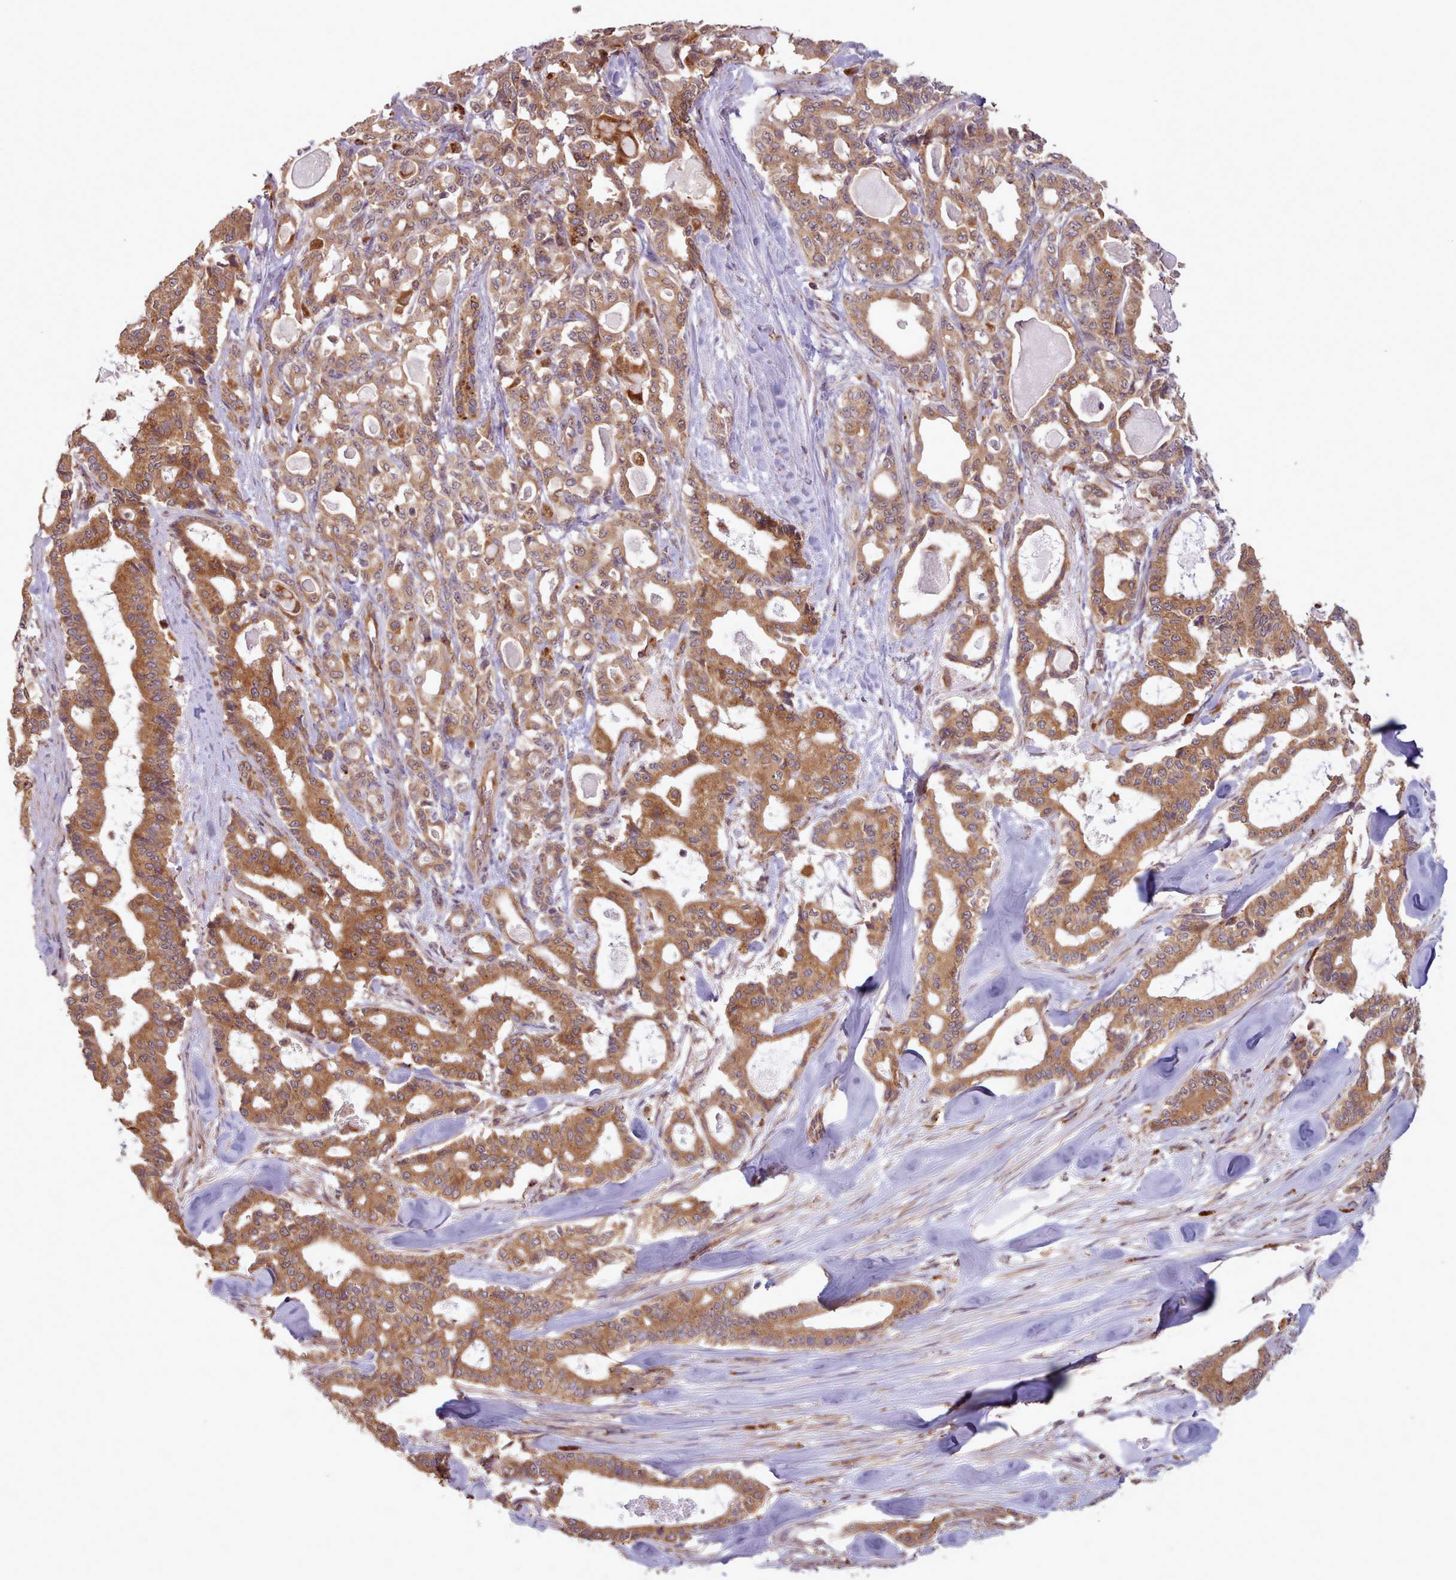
{"staining": {"intensity": "moderate", "quantity": ">75%", "location": "cytoplasmic/membranous"}, "tissue": "pancreatic cancer", "cell_type": "Tumor cells", "image_type": "cancer", "snomed": [{"axis": "morphology", "description": "Adenocarcinoma, NOS"}, {"axis": "topography", "description": "Pancreas"}], "caption": "This is an image of immunohistochemistry (IHC) staining of adenocarcinoma (pancreatic), which shows moderate expression in the cytoplasmic/membranous of tumor cells.", "gene": "CRYBG1", "patient": {"sex": "male", "age": 63}}